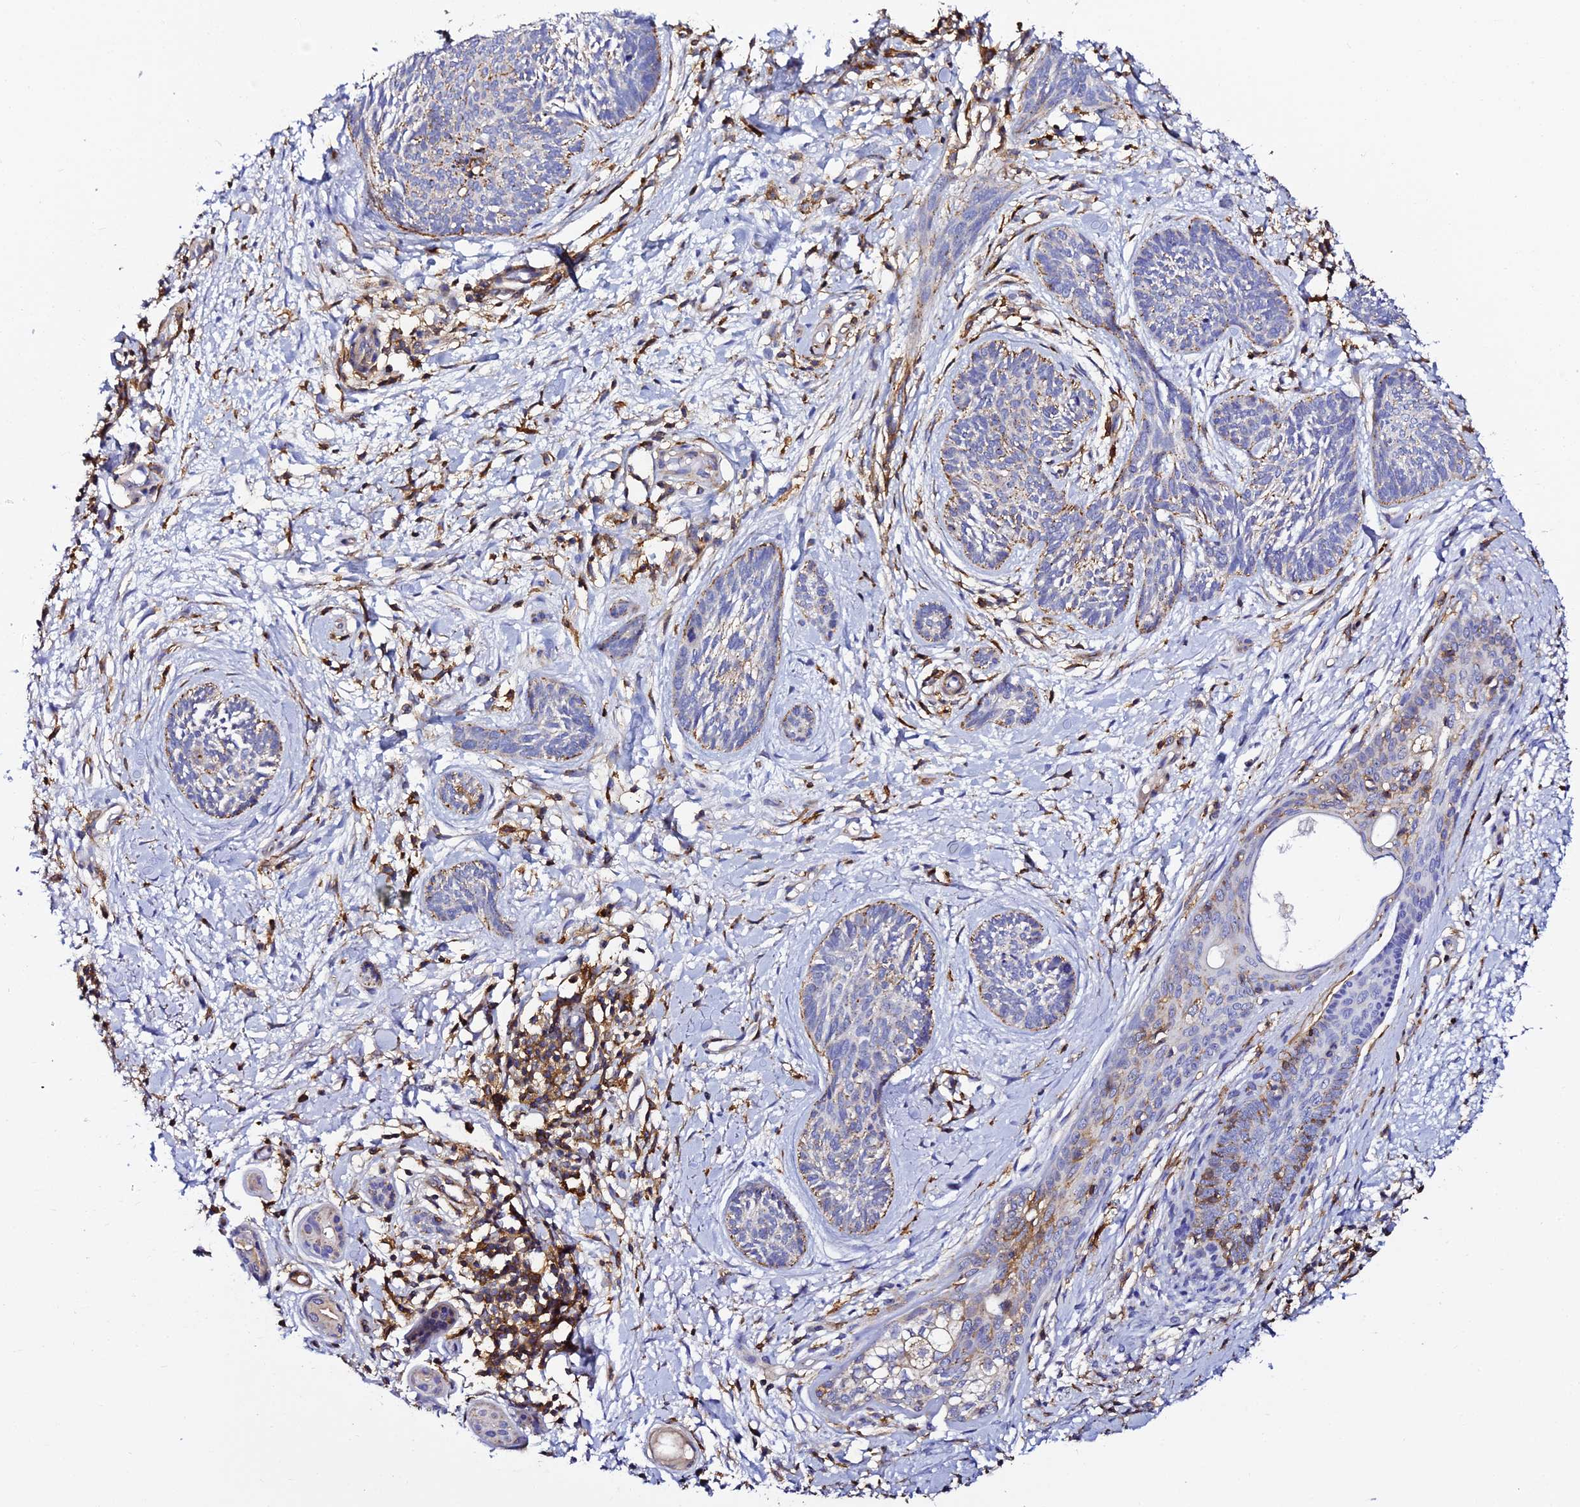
{"staining": {"intensity": "moderate", "quantity": "<25%", "location": "cytoplasmic/membranous"}, "tissue": "skin cancer", "cell_type": "Tumor cells", "image_type": "cancer", "snomed": [{"axis": "morphology", "description": "Basal cell carcinoma"}, {"axis": "topography", "description": "Skin"}], "caption": "Immunohistochemical staining of human skin basal cell carcinoma demonstrates moderate cytoplasmic/membranous protein positivity in approximately <25% of tumor cells.", "gene": "TRPV2", "patient": {"sex": "female", "age": 81}}